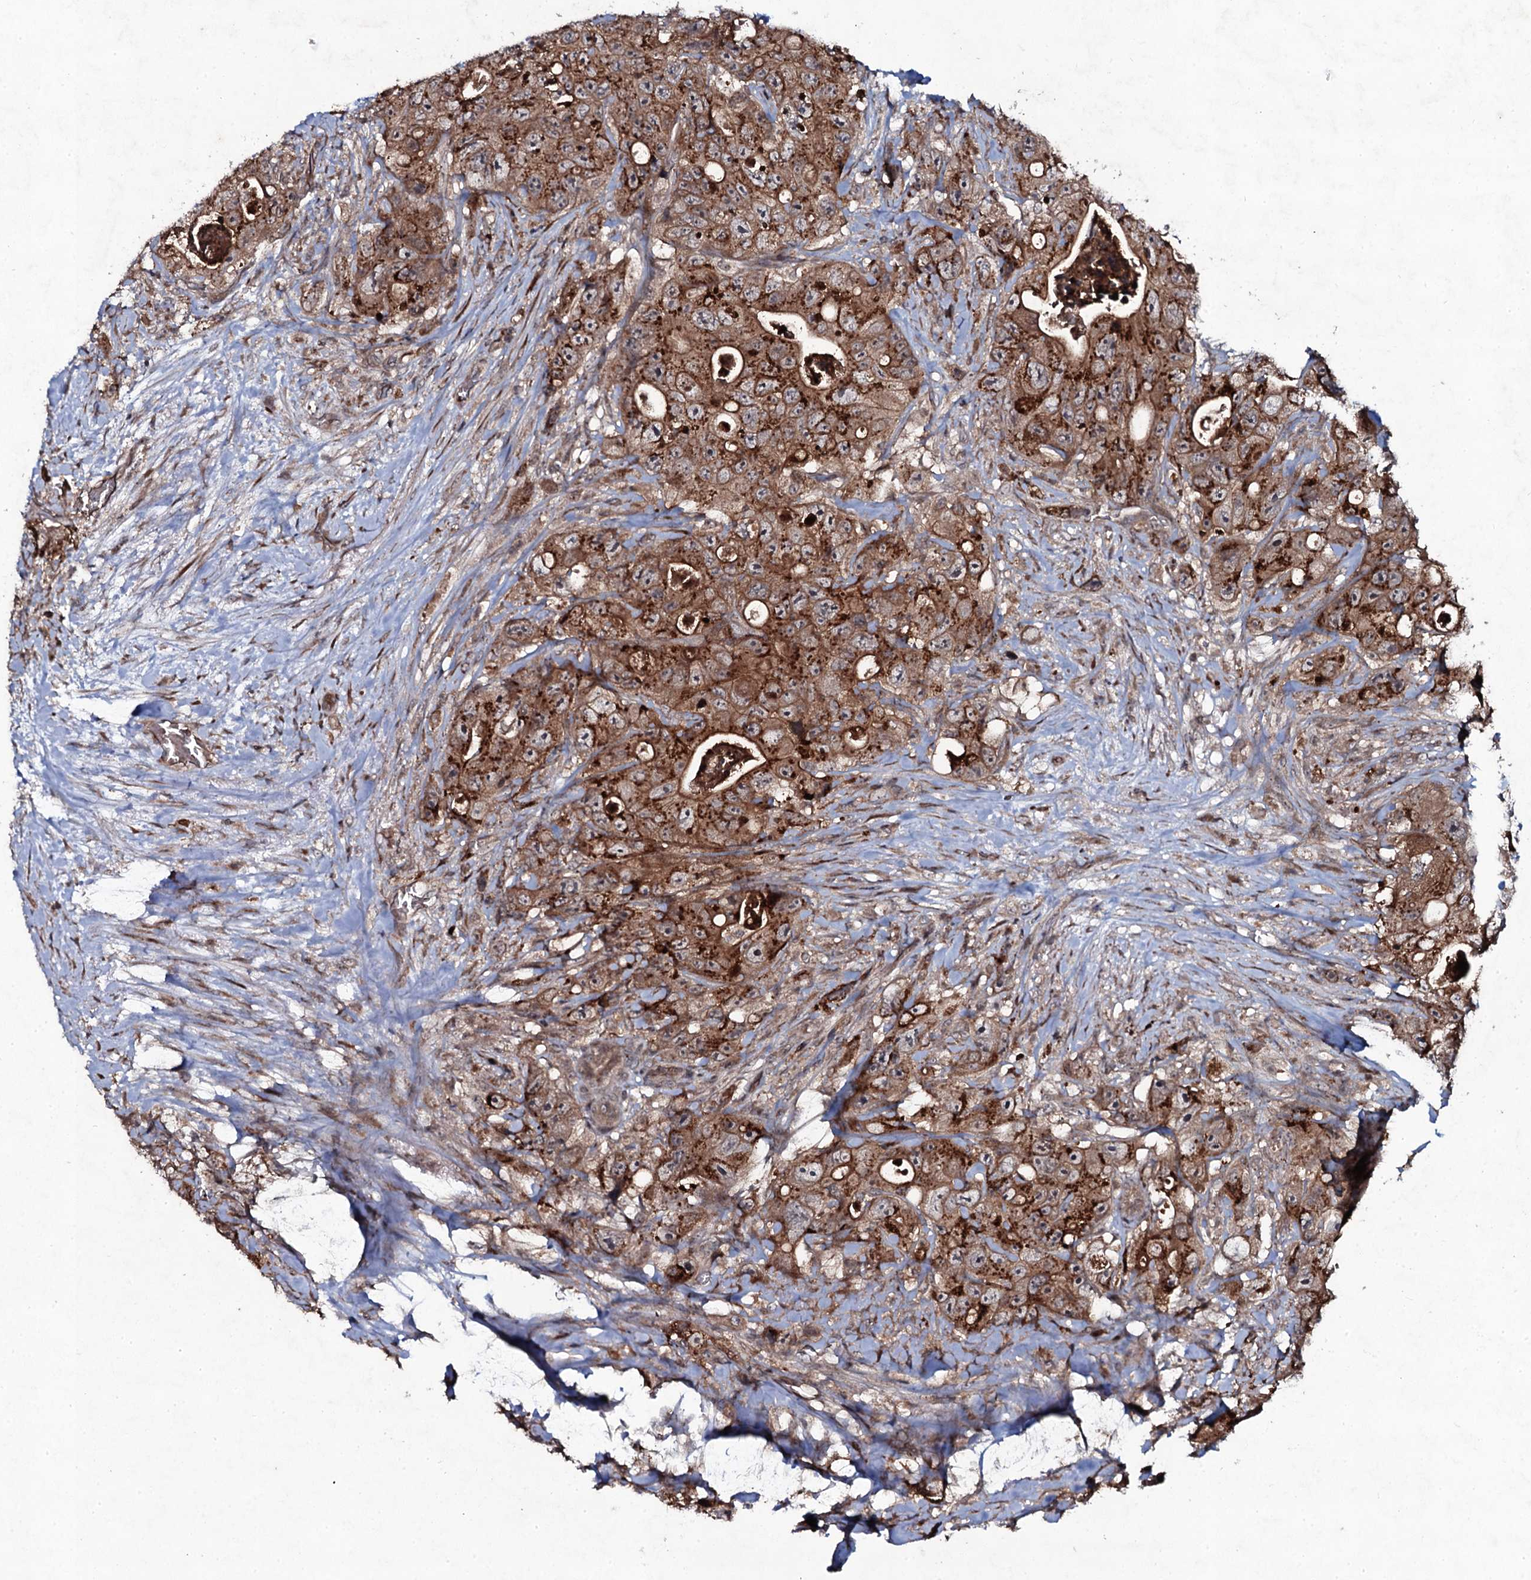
{"staining": {"intensity": "strong", "quantity": ">75%", "location": "cytoplasmic/membranous"}, "tissue": "colorectal cancer", "cell_type": "Tumor cells", "image_type": "cancer", "snomed": [{"axis": "morphology", "description": "Adenocarcinoma, NOS"}, {"axis": "topography", "description": "Colon"}], "caption": "Immunohistochemistry image of neoplastic tissue: human colorectal cancer (adenocarcinoma) stained using IHC displays high levels of strong protein expression localized specifically in the cytoplasmic/membranous of tumor cells, appearing as a cytoplasmic/membranous brown color.", "gene": "SNAP23", "patient": {"sex": "female", "age": 46}}